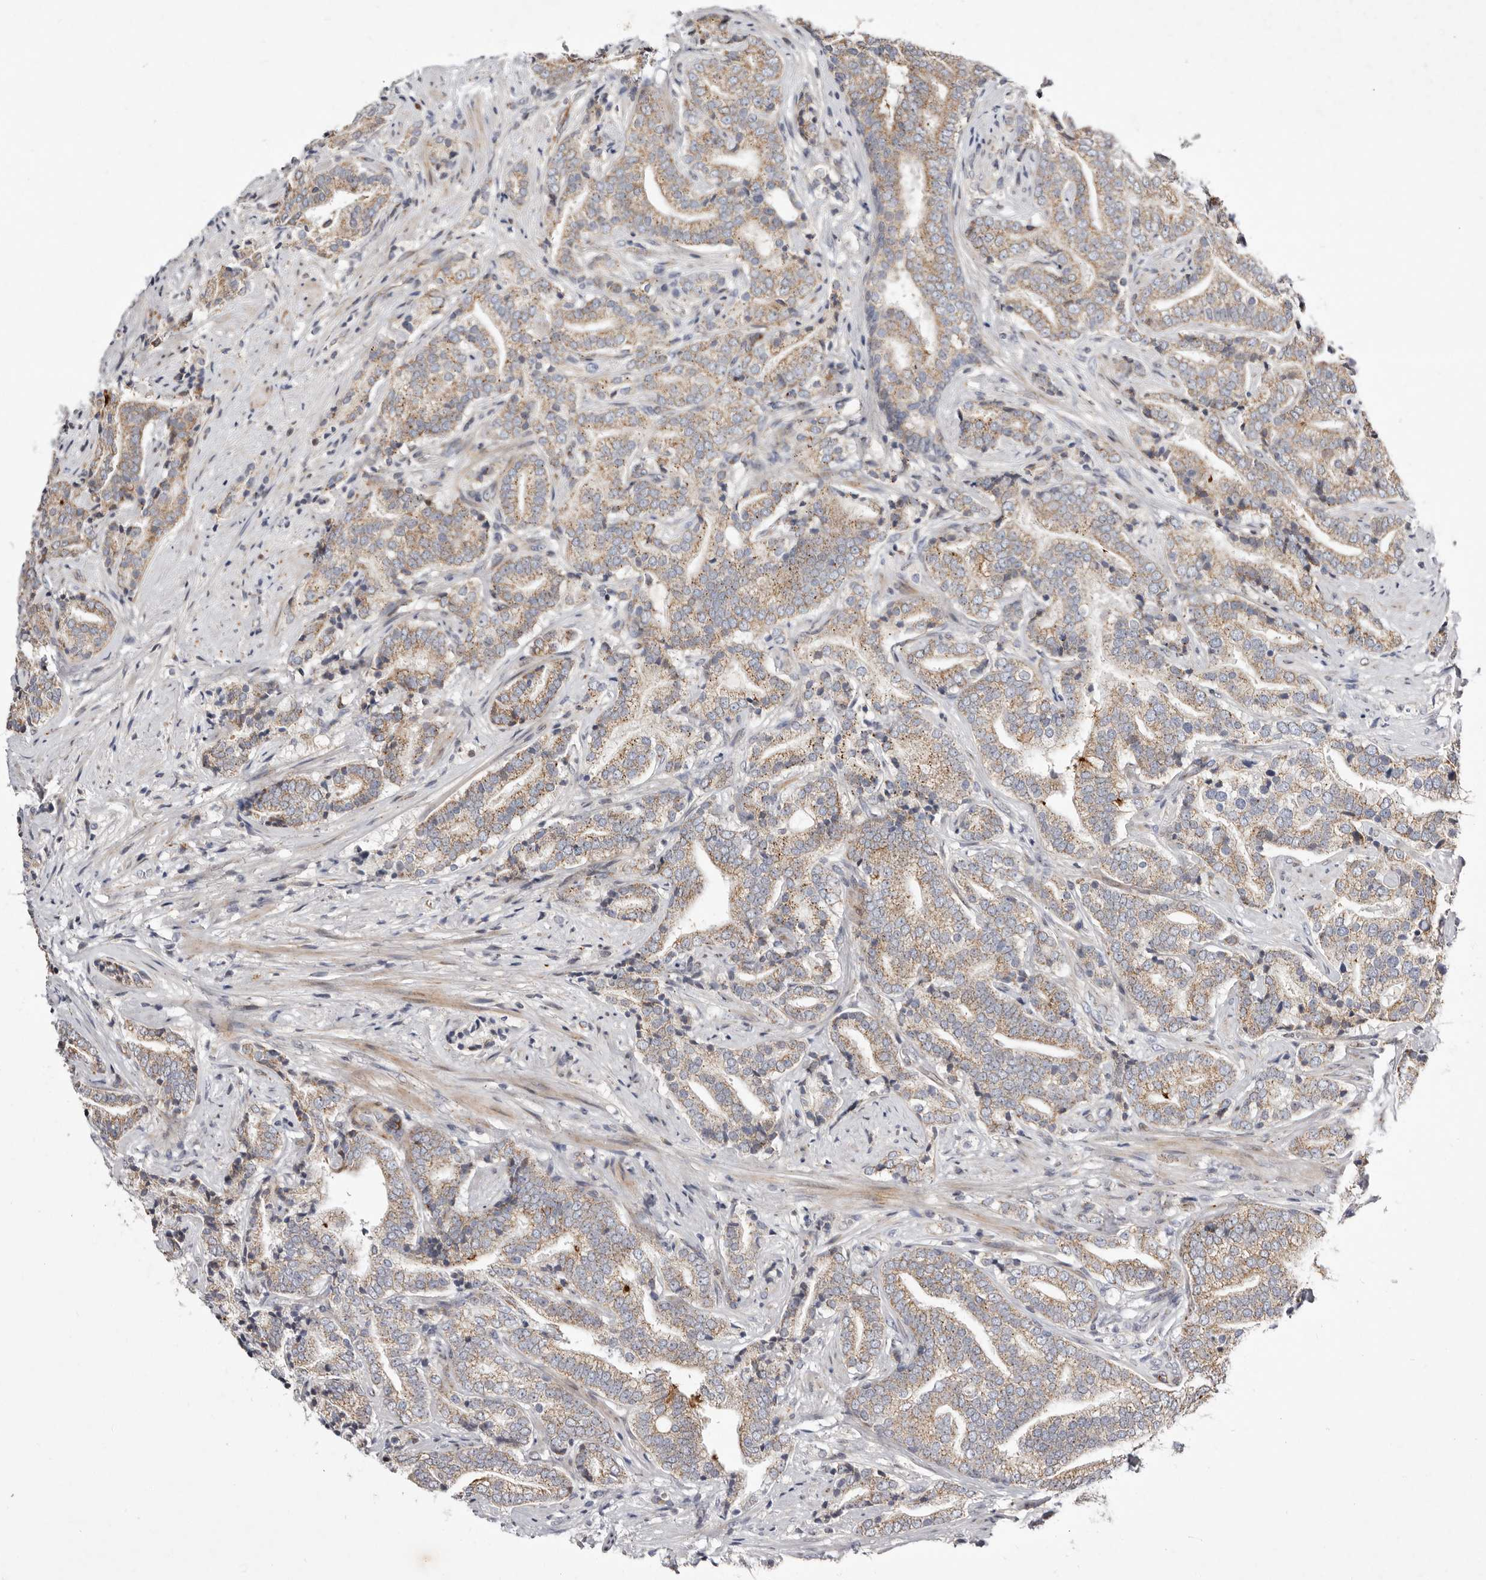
{"staining": {"intensity": "moderate", "quantity": ">75%", "location": "cytoplasmic/membranous"}, "tissue": "prostate cancer", "cell_type": "Tumor cells", "image_type": "cancer", "snomed": [{"axis": "morphology", "description": "Adenocarcinoma, High grade"}, {"axis": "topography", "description": "Prostate"}], "caption": "DAB (3,3'-diaminobenzidine) immunohistochemical staining of human adenocarcinoma (high-grade) (prostate) reveals moderate cytoplasmic/membranous protein expression in approximately >75% of tumor cells.", "gene": "TIMM17B", "patient": {"sex": "male", "age": 57}}